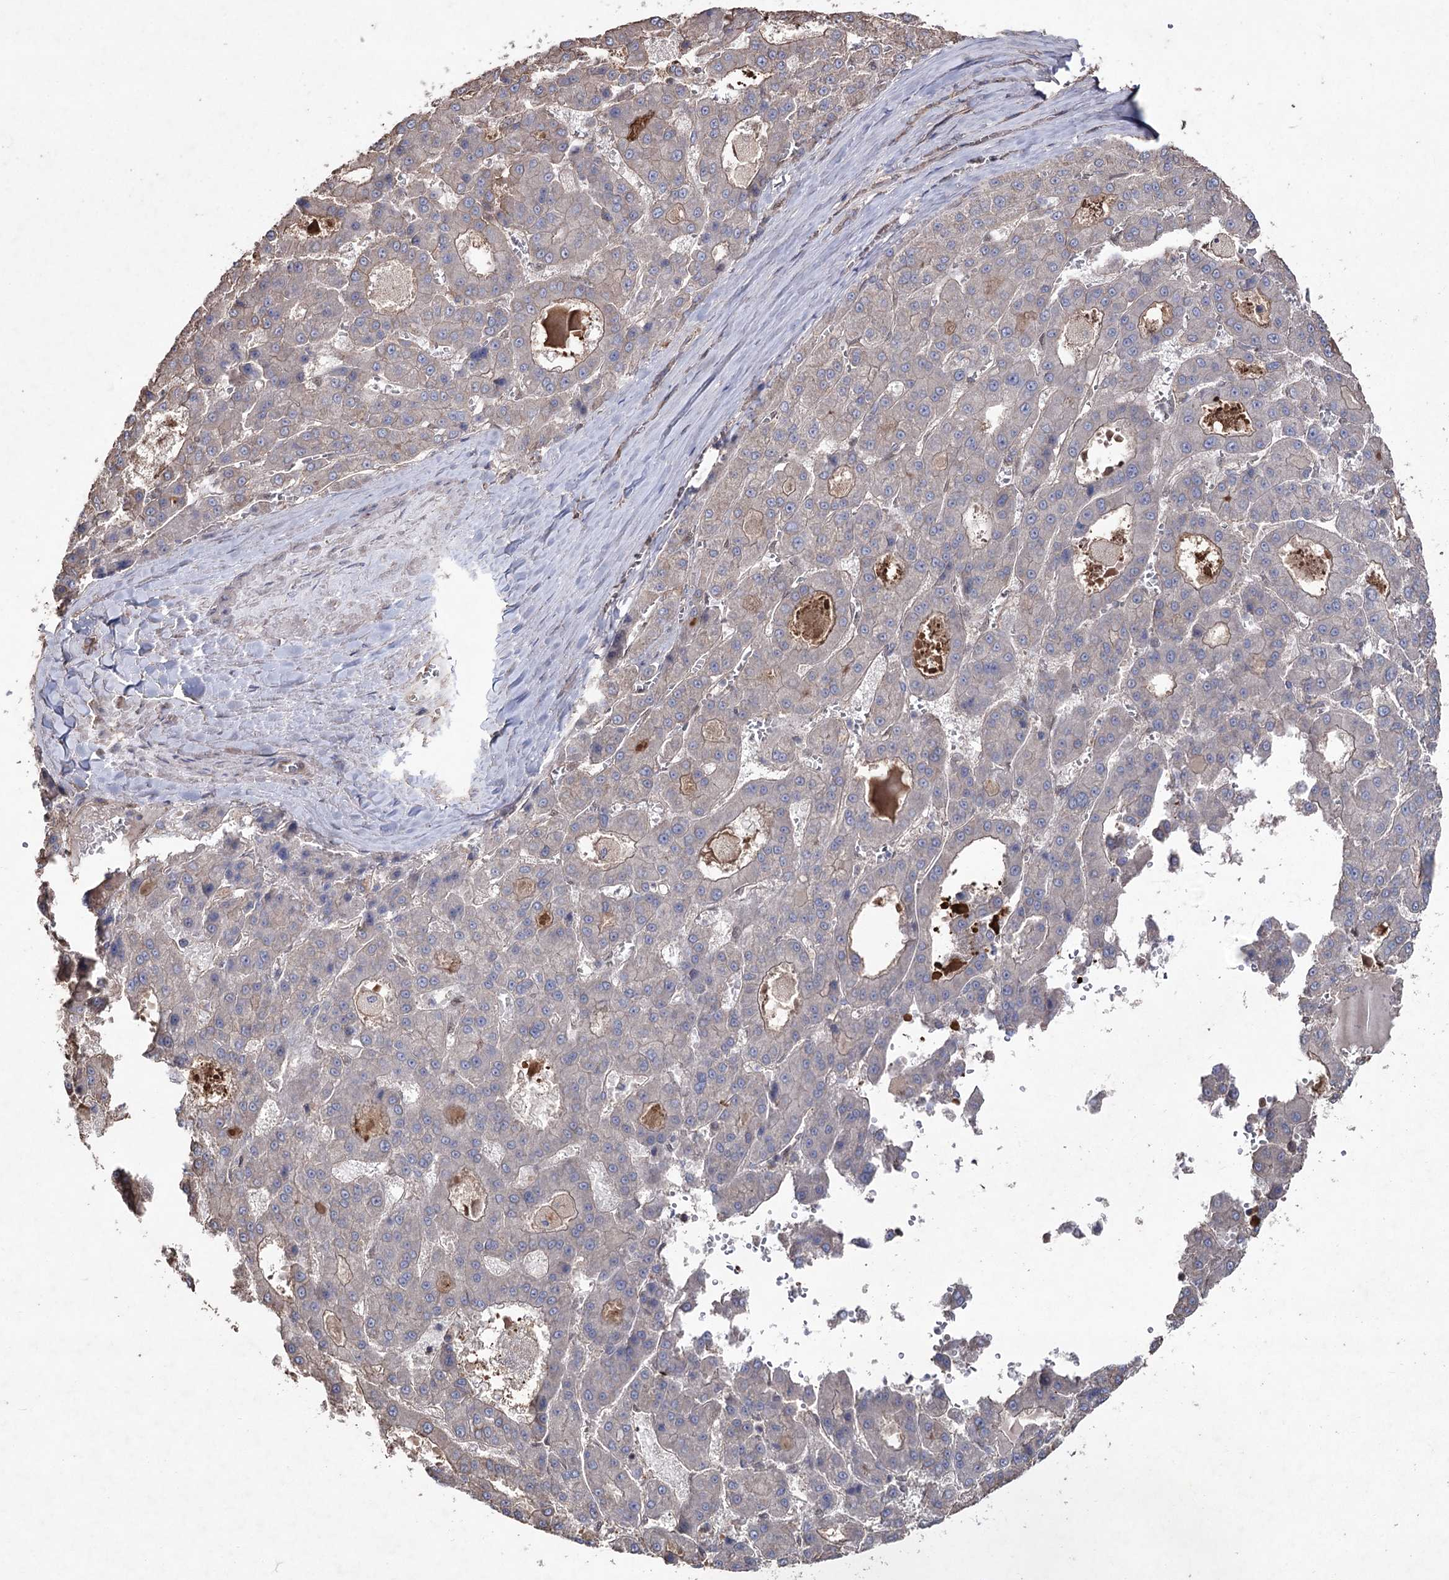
{"staining": {"intensity": "negative", "quantity": "none", "location": "none"}, "tissue": "liver cancer", "cell_type": "Tumor cells", "image_type": "cancer", "snomed": [{"axis": "morphology", "description": "Carcinoma, Hepatocellular, NOS"}, {"axis": "topography", "description": "Liver"}], "caption": "IHC of liver cancer exhibits no positivity in tumor cells.", "gene": "FAM13B", "patient": {"sex": "male", "age": 70}}